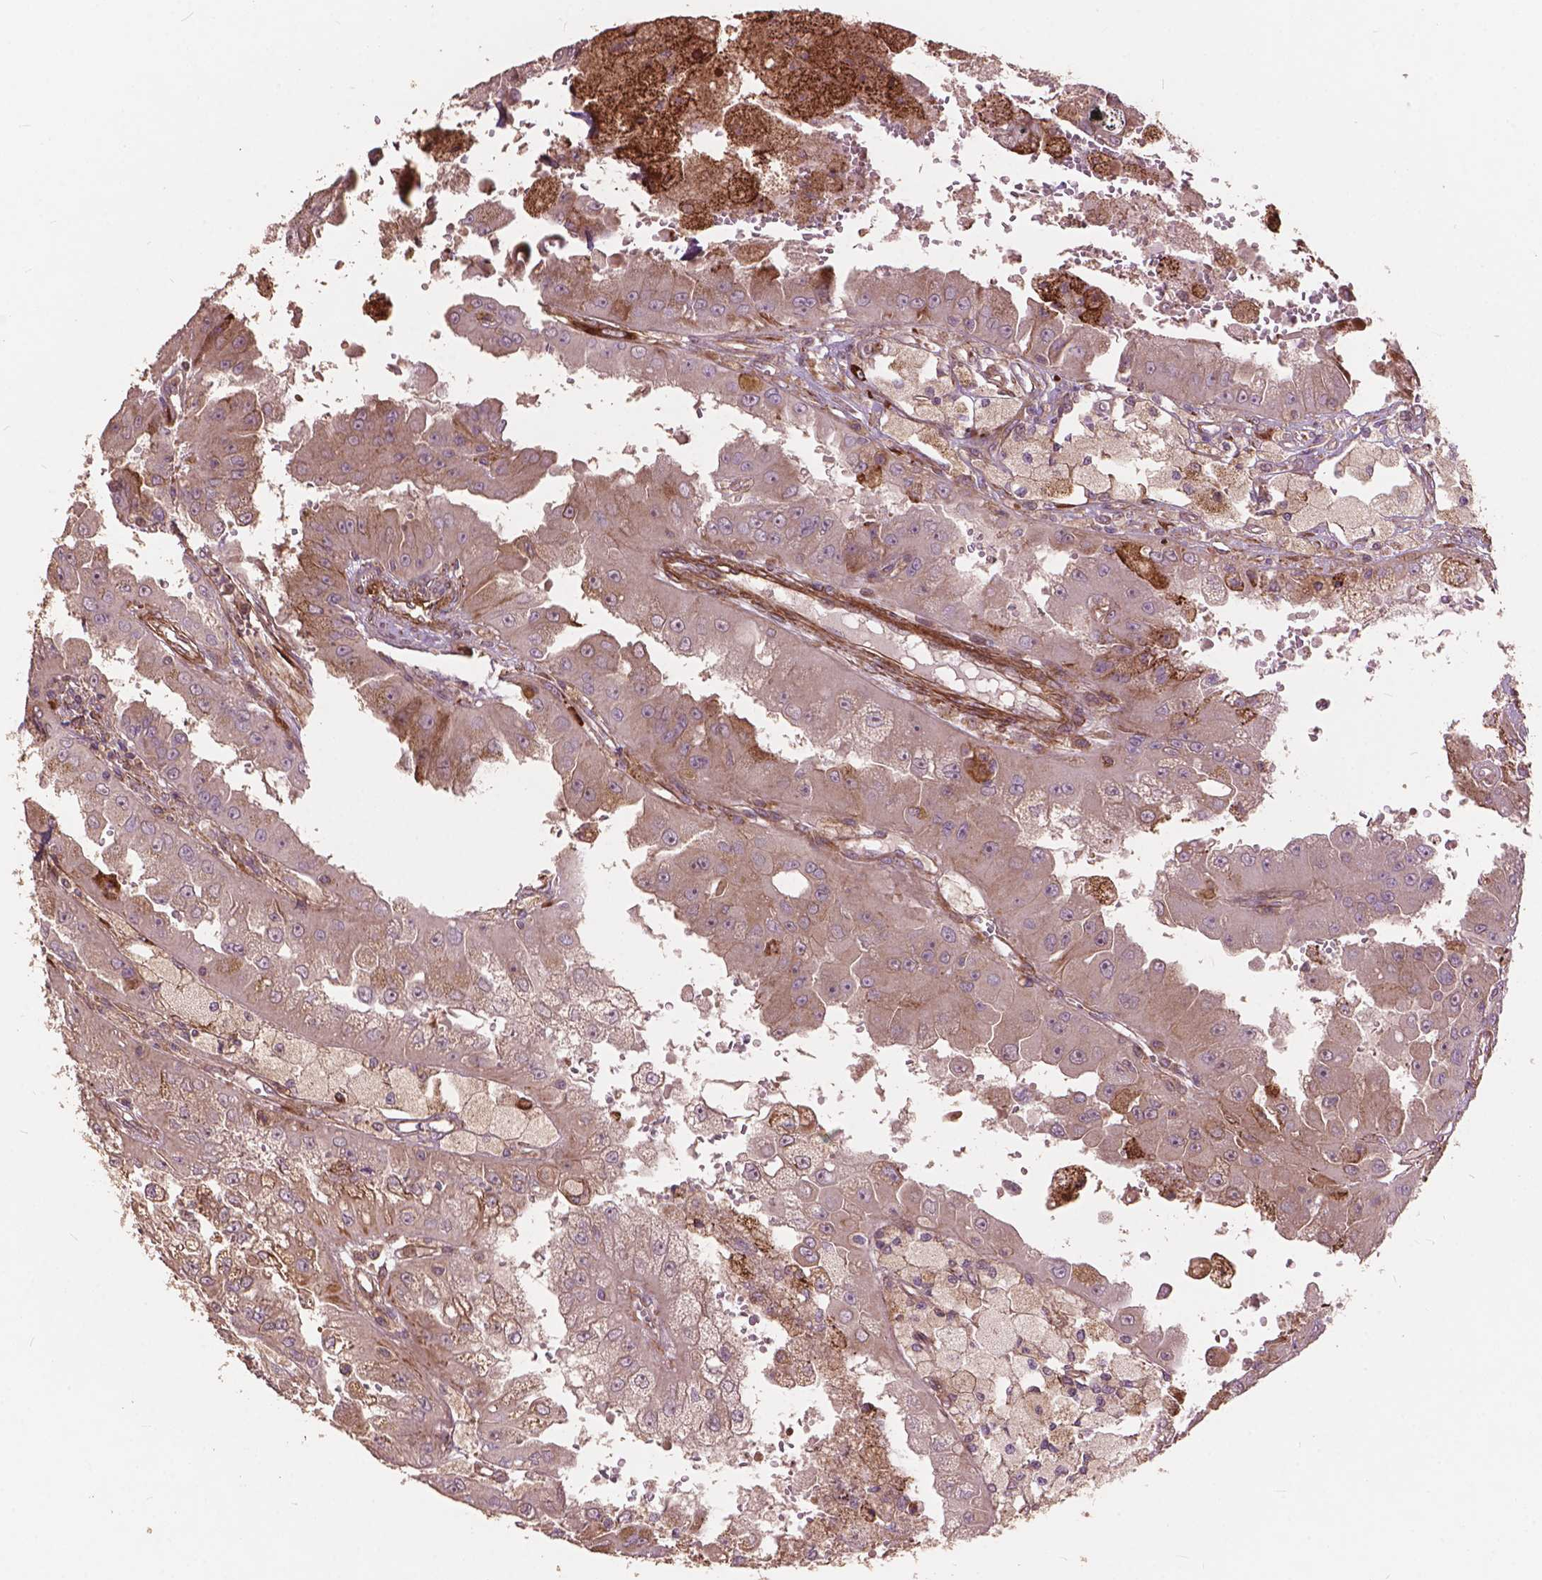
{"staining": {"intensity": "negative", "quantity": "none", "location": "none"}, "tissue": "renal cancer", "cell_type": "Tumor cells", "image_type": "cancer", "snomed": [{"axis": "morphology", "description": "Adenocarcinoma, NOS"}, {"axis": "topography", "description": "Kidney"}], "caption": "Human renal cancer (adenocarcinoma) stained for a protein using immunohistochemistry (IHC) displays no positivity in tumor cells.", "gene": "FNIP1", "patient": {"sex": "male", "age": 58}}